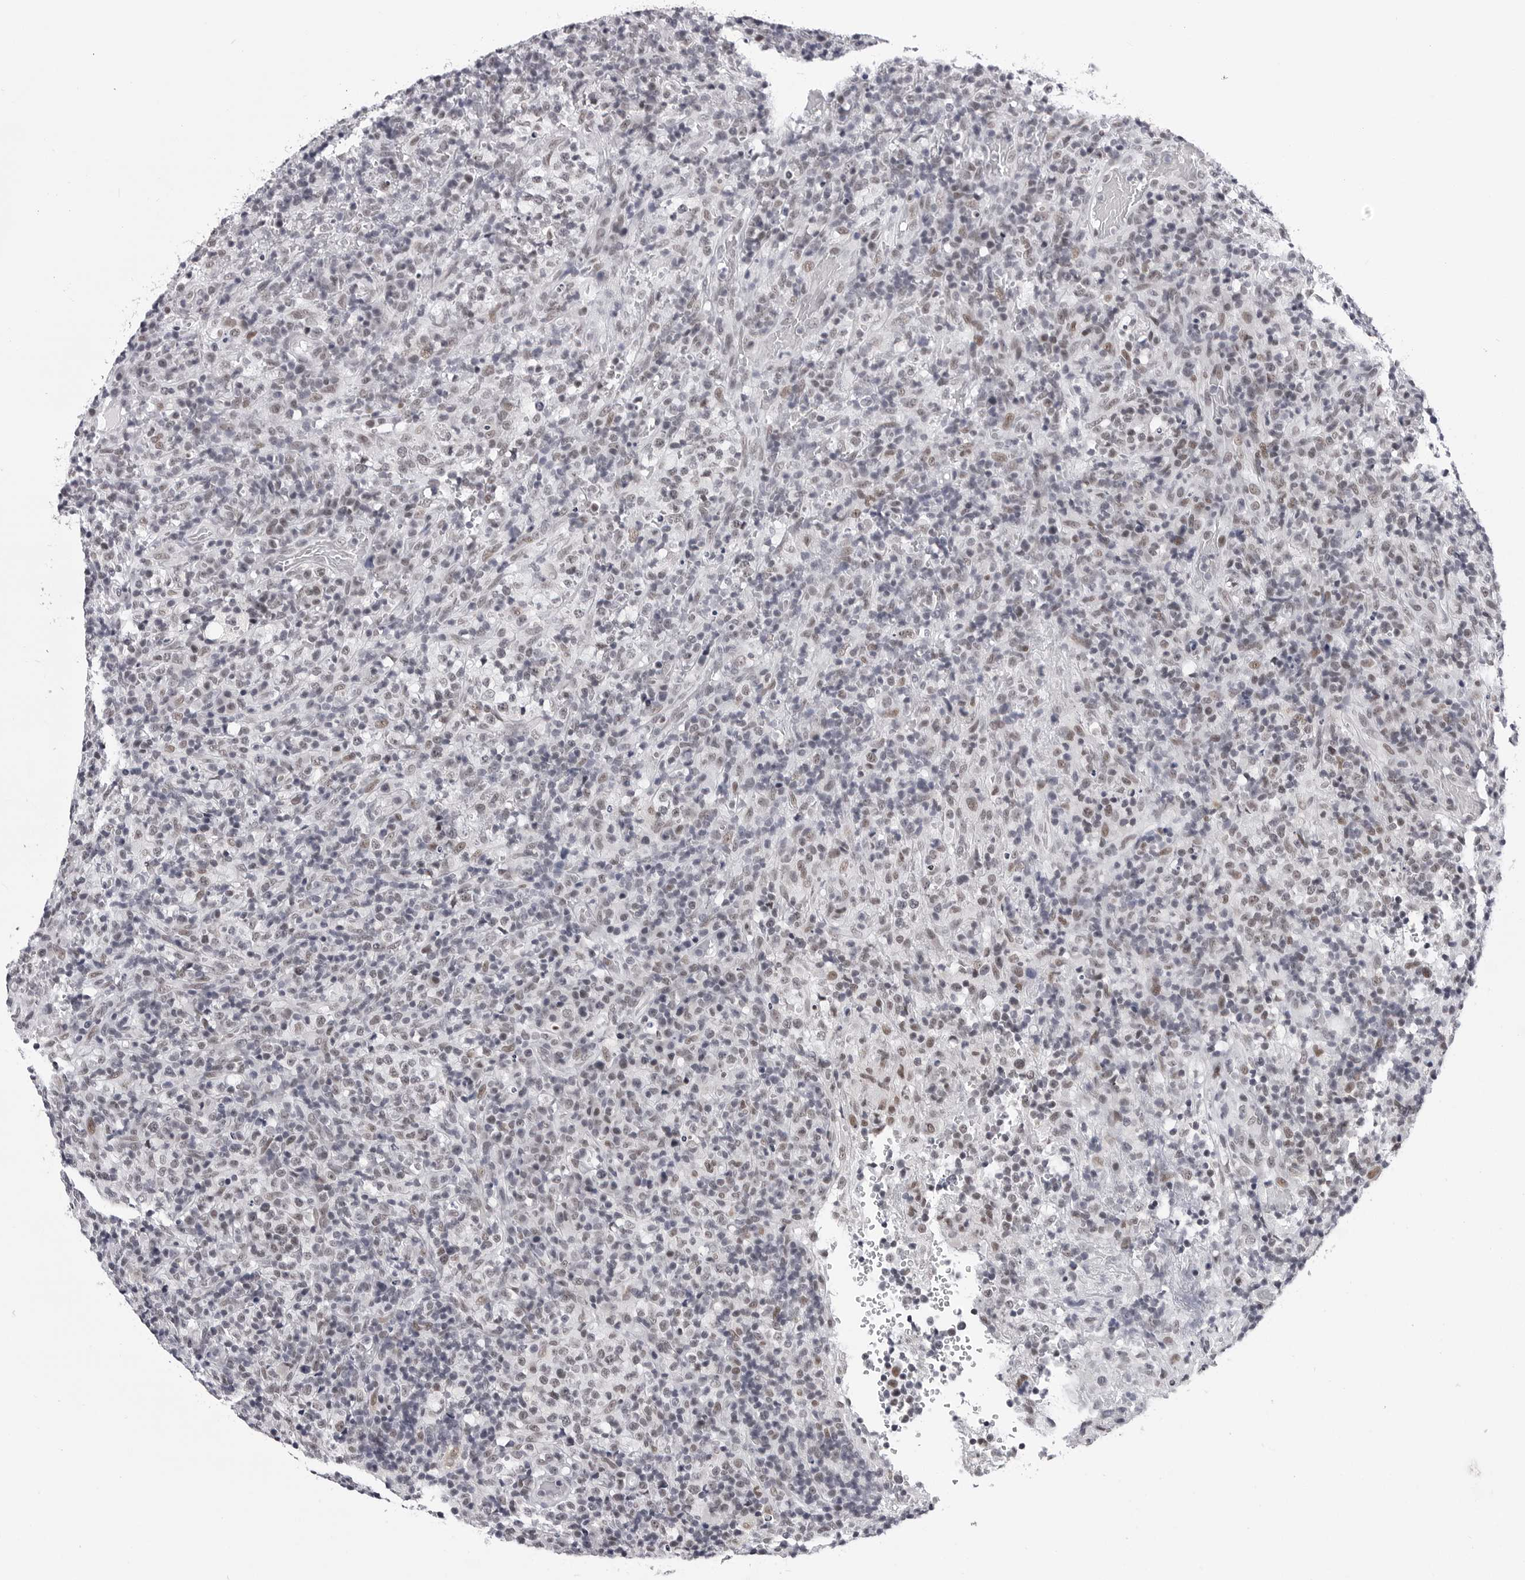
{"staining": {"intensity": "weak", "quantity": "<25%", "location": "nuclear"}, "tissue": "lymphoma", "cell_type": "Tumor cells", "image_type": "cancer", "snomed": [{"axis": "morphology", "description": "Malignant lymphoma, non-Hodgkin's type, High grade"}, {"axis": "topography", "description": "Lymph node"}], "caption": "An image of high-grade malignant lymphoma, non-Hodgkin's type stained for a protein exhibits no brown staining in tumor cells. Brightfield microscopy of IHC stained with DAB (brown) and hematoxylin (blue), captured at high magnification.", "gene": "SF3B4", "patient": {"sex": "female", "age": 76}}